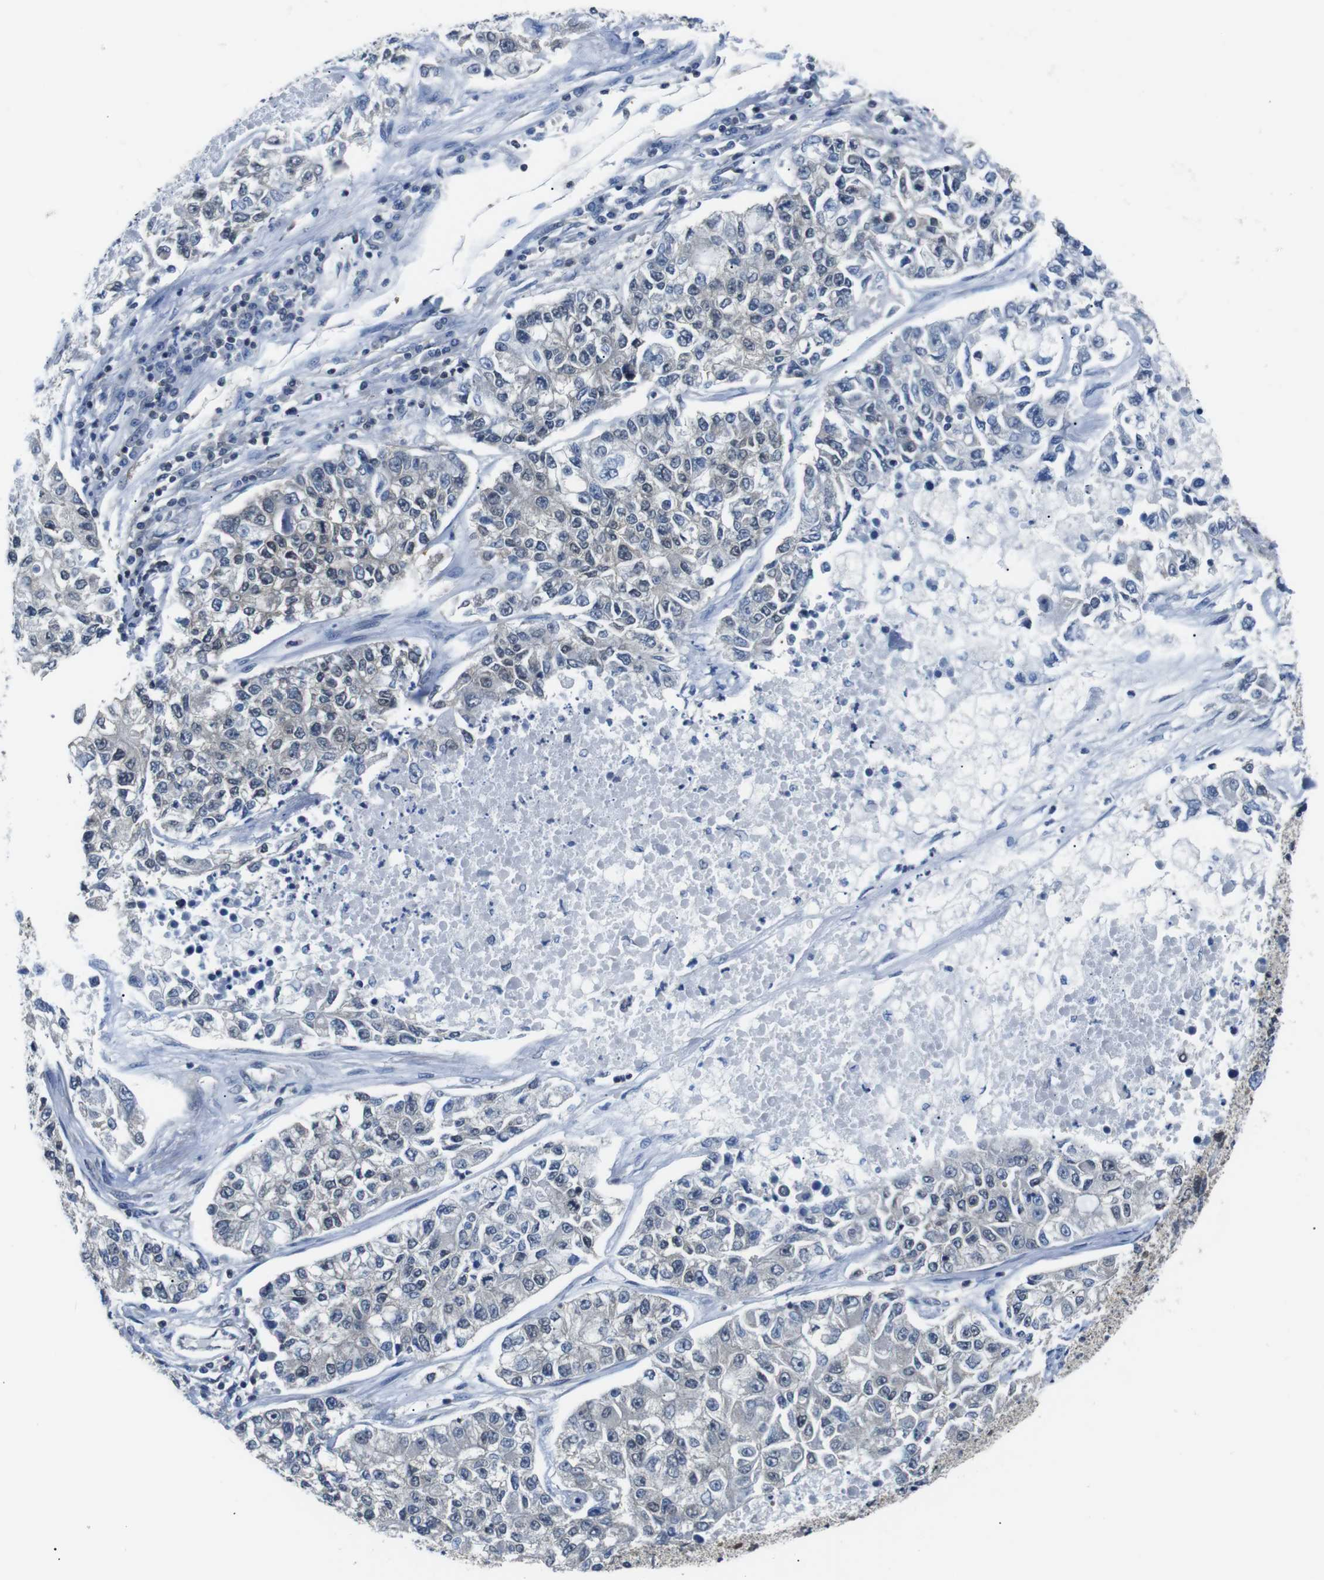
{"staining": {"intensity": "negative", "quantity": "none", "location": "none"}, "tissue": "lung cancer", "cell_type": "Tumor cells", "image_type": "cancer", "snomed": [{"axis": "morphology", "description": "Adenocarcinoma, NOS"}, {"axis": "topography", "description": "Lung"}], "caption": "Immunohistochemistry (IHC) image of neoplastic tissue: human adenocarcinoma (lung) stained with DAB (3,3'-diaminobenzidine) exhibits no significant protein positivity in tumor cells.", "gene": "UBXN1", "patient": {"sex": "male", "age": 49}}